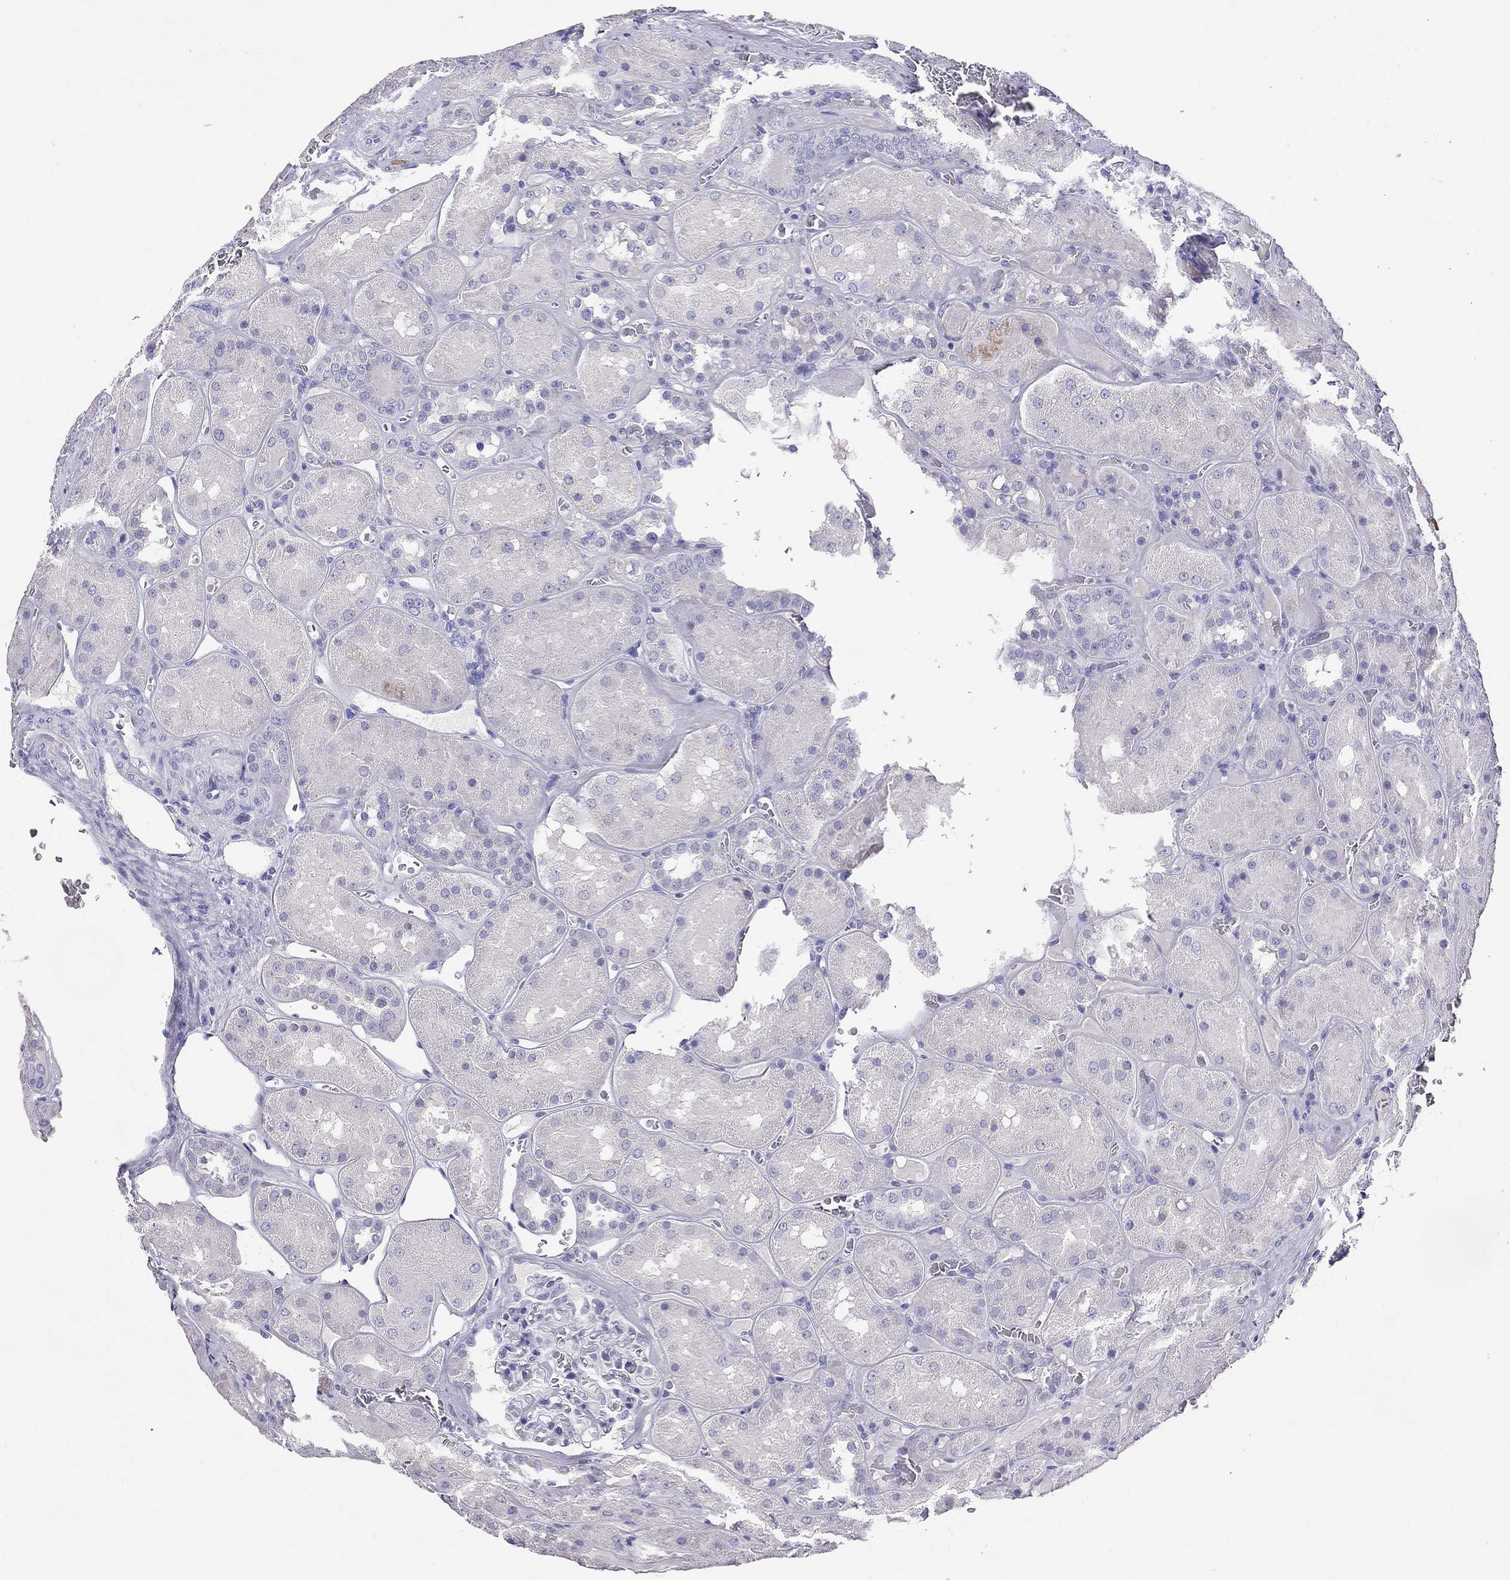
{"staining": {"intensity": "negative", "quantity": "none", "location": "none"}, "tissue": "kidney", "cell_type": "Cells in glomeruli", "image_type": "normal", "snomed": [{"axis": "morphology", "description": "Normal tissue, NOS"}, {"axis": "topography", "description": "Kidney"}], "caption": "Kidney was stained to show a protein in brown. There is no significant staining in cells in glomeruli. (DAB (3,3'-diaminobenzidine) immunohistochemistry (IHC) with hematoxylin counter stain).", "gene": "CALHM1", "patient": {"sex": "male", "age": 73}}